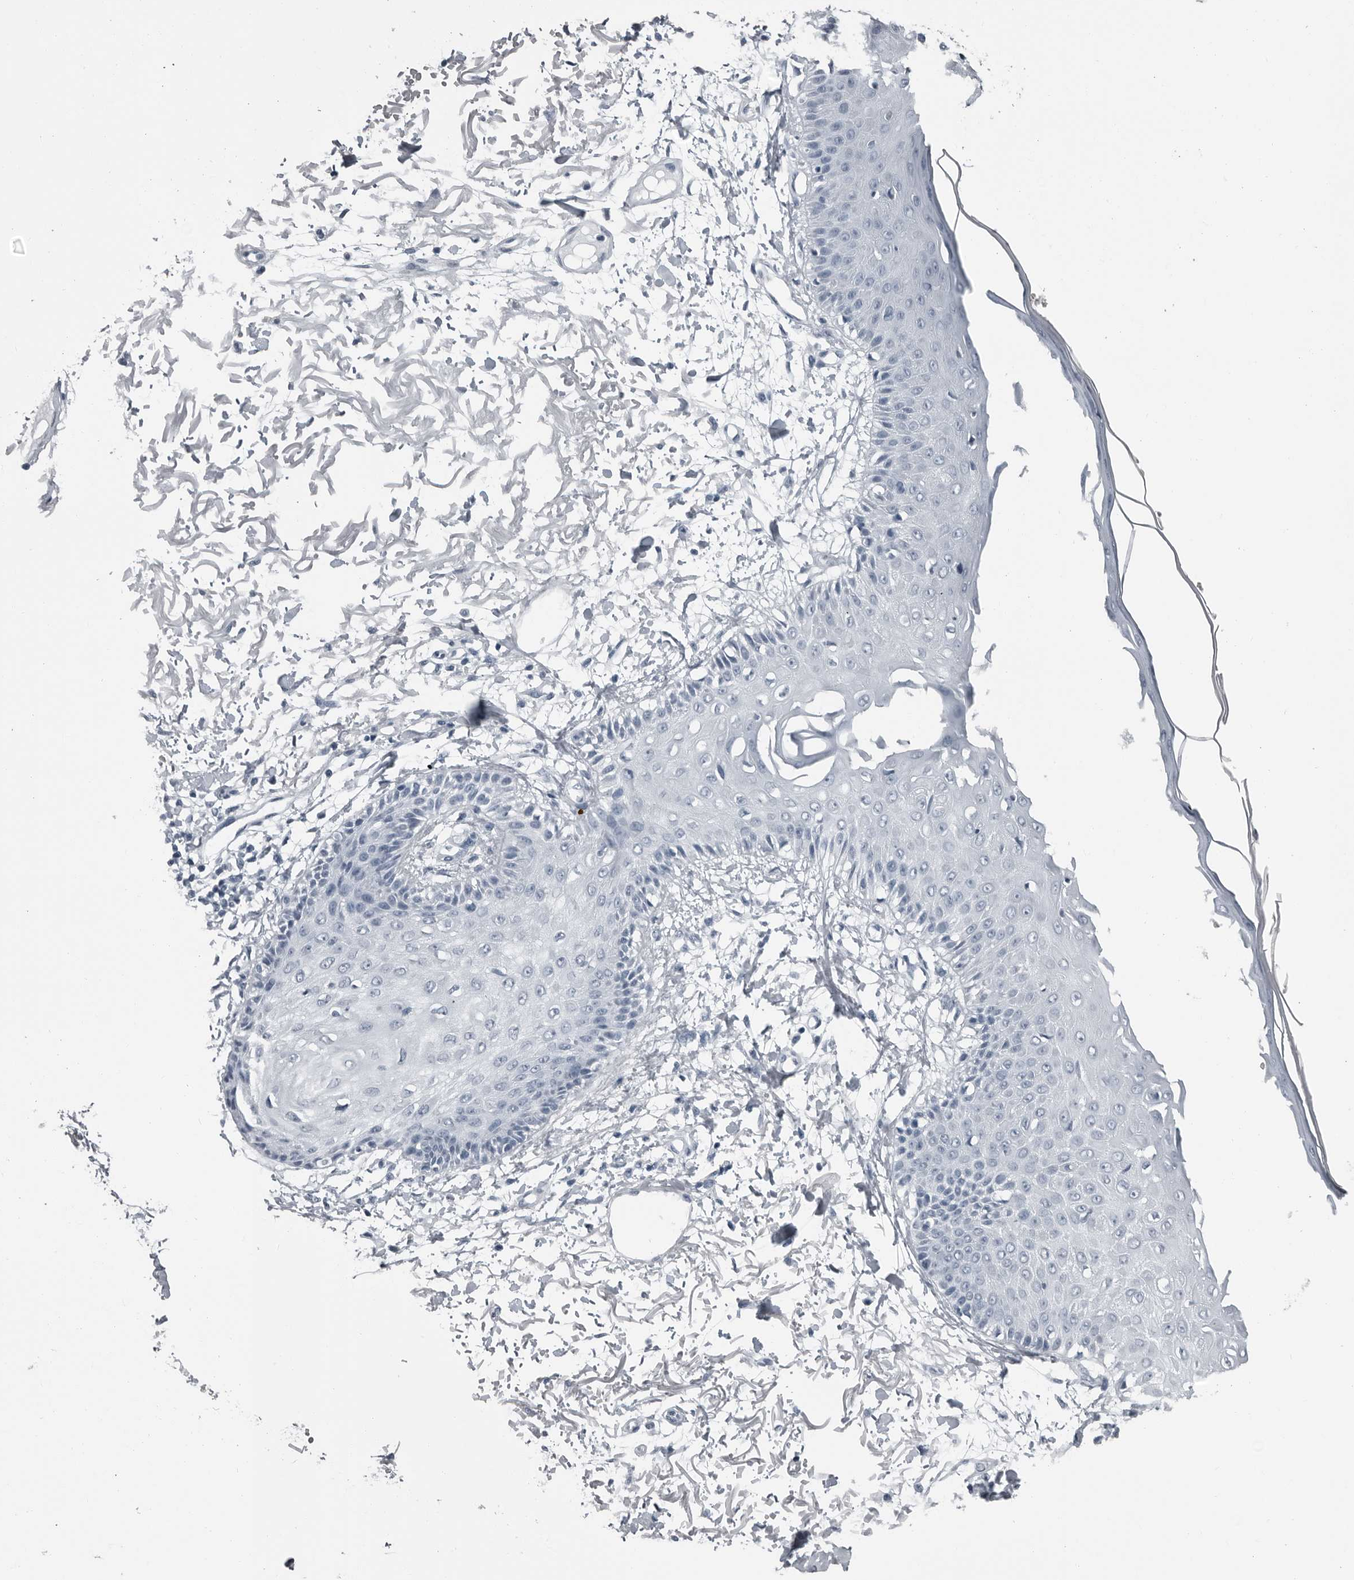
{"staining": {"intensity": "negative", "quantity": "none", "location": "none"}, "tissue": "skin", "cell_type": "Fibroblasts", "image_type": "normal", "snomed": [{"axis": "morphology", "description": "Normal tissue, NOS"}, {"axis": "morphology", "description": "Squamous cell carcinoma, NOS"}, {"axis": "topography", "description": "Skin"}, {"axis": "topography", "description": "Peripheral nerve tissue"}], "caption": "High magnification brightfield microscopy of unremarkable skin stained with DAB (brown) and counterstained with hematoxylin (blue): fibroblasts show no significant expression. Brightfield microscopy of immunohistochemistry (IHC) stained with DAB (brown) and hematoxylin (blue), captured at high magnification.", "gene": "PRSS1", "patient": {"sex": "male", "age": 83}}